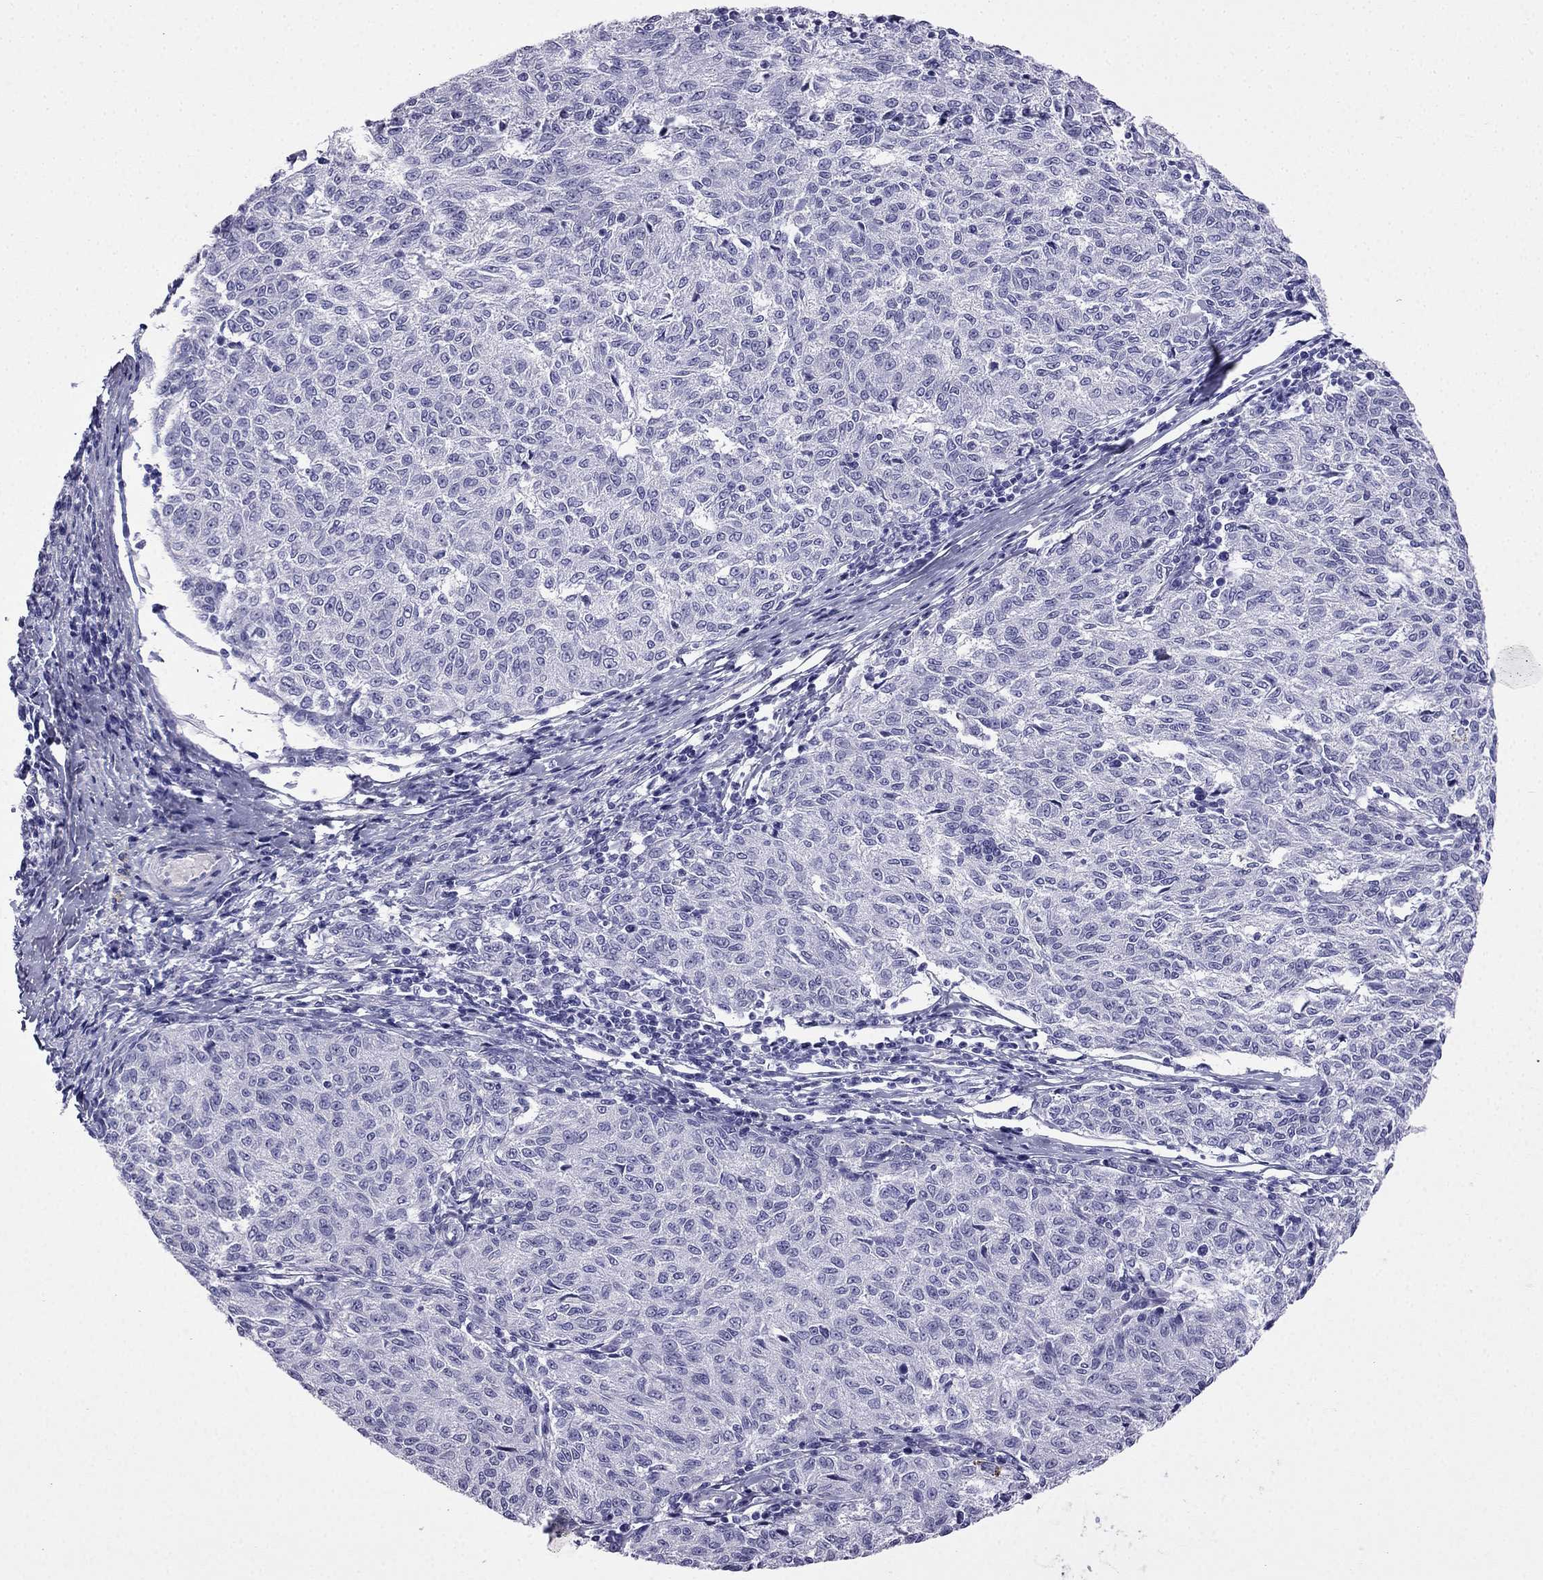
{"staining": {"intensity": "negative", "quantity": "none", "location": "none"}, "tissue": "melanoma", "cell_type": "Tumor cells", "image_type": "cancer", "snomed": [{"axis": "morphology", "description": "Malignant melanoma, NOS"}, {"axis": "topography", "description": "Skin"}], "caption": "Melanoma was stained to show a protein in brown. There is no significant staining in tumor cells.", "gene": "CDHR4", "patient": {"sex": "female", "age": 72}}